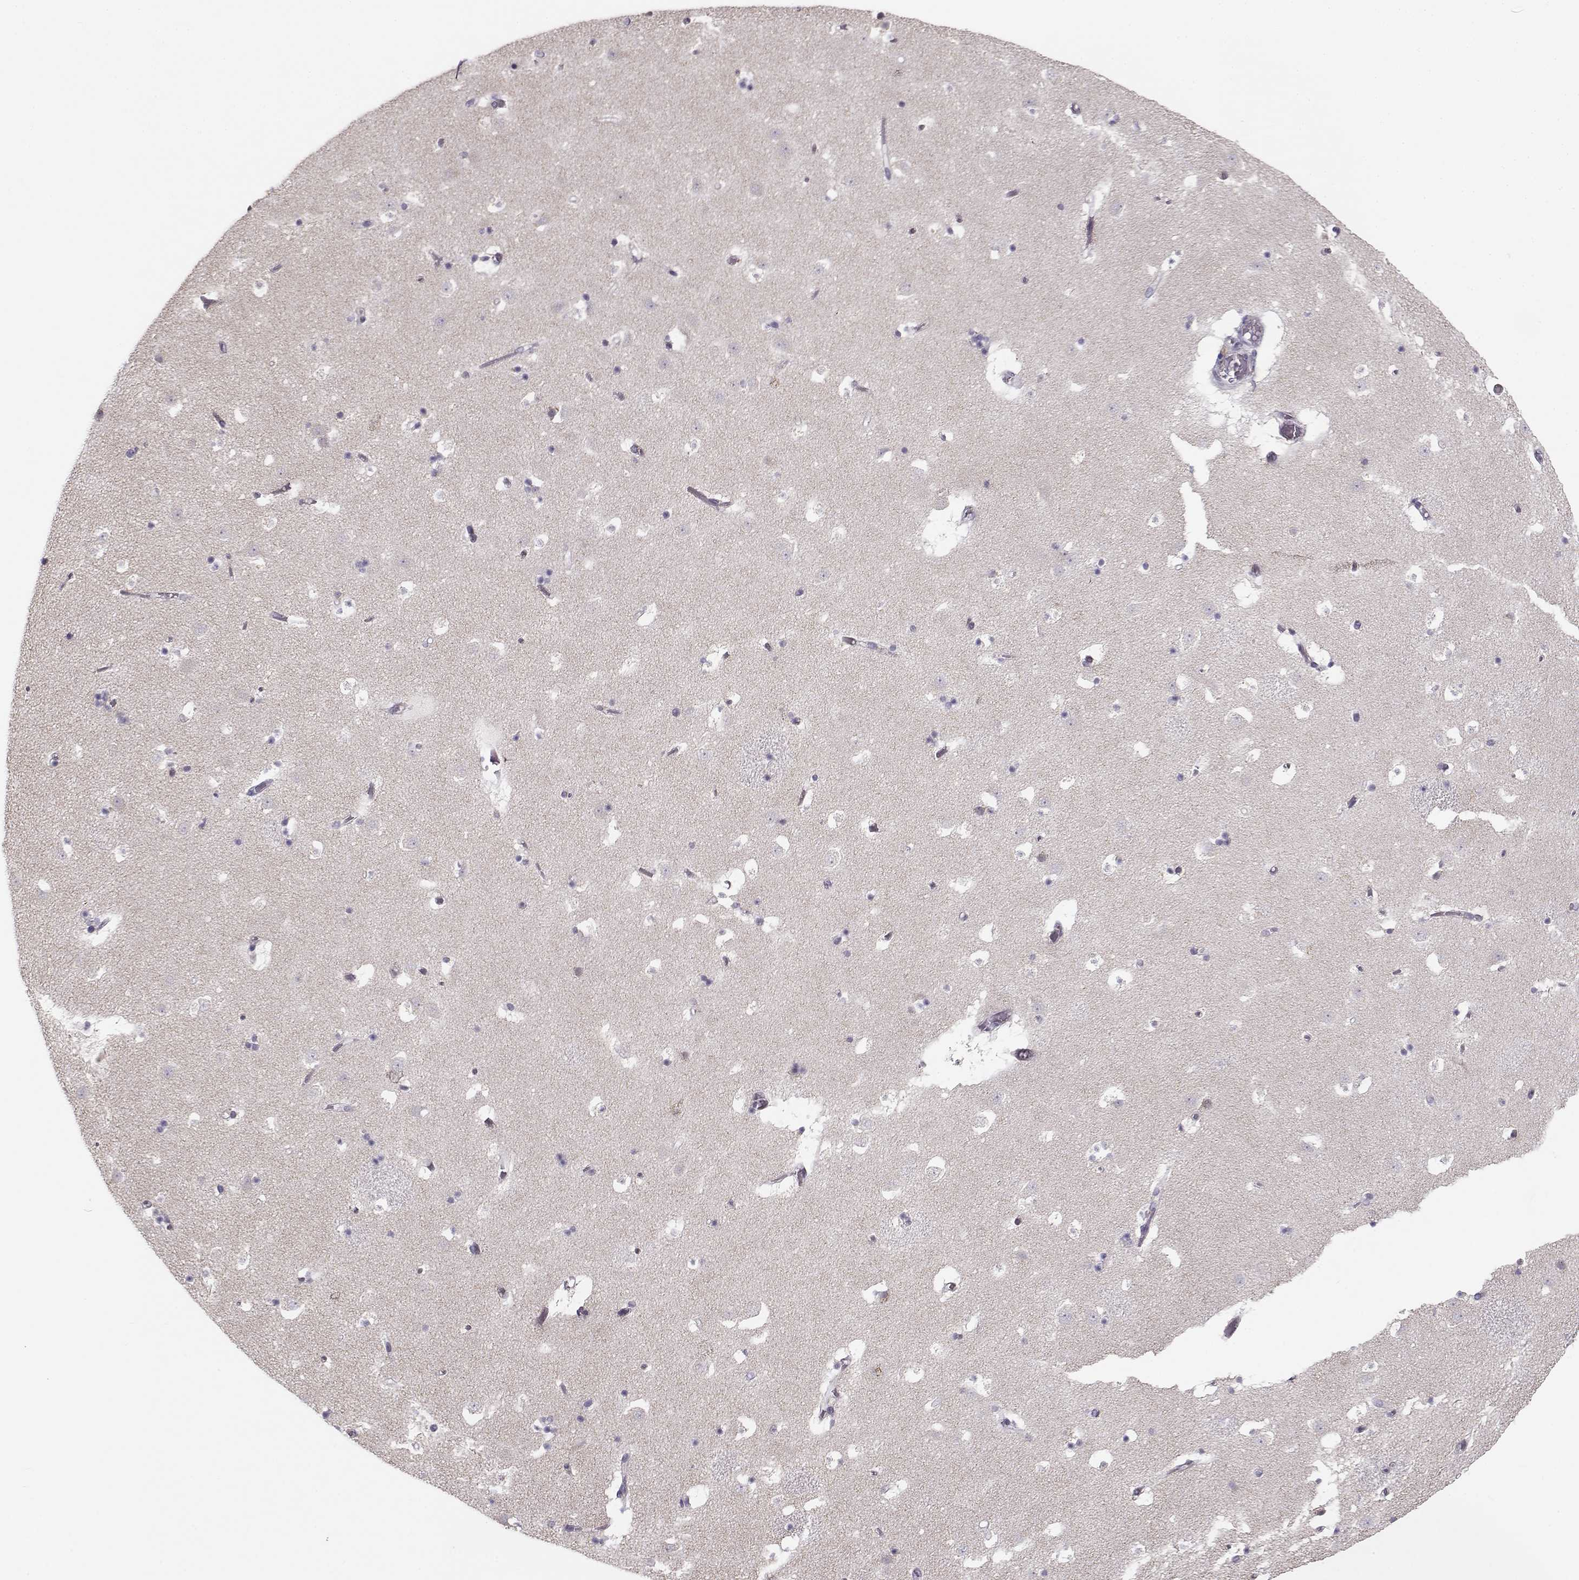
{"staining": {"intensity": "negative", "quantity": "none", "location": "none"}, "tissue": "caudate", "cell_type": "Glial cells", "image_type": "normal", "snomed": [{"axis": "morphology", "description": "Normal tissue, NOS"}, {"axis": "topography", "description": "Lateral ventricle wall"}], "caption": "Photomicrograph shows no protein positivity in glial cells of benign caudate.", "gene": "SLC4A5", "patient": {"sex": "female", "age": 42}}